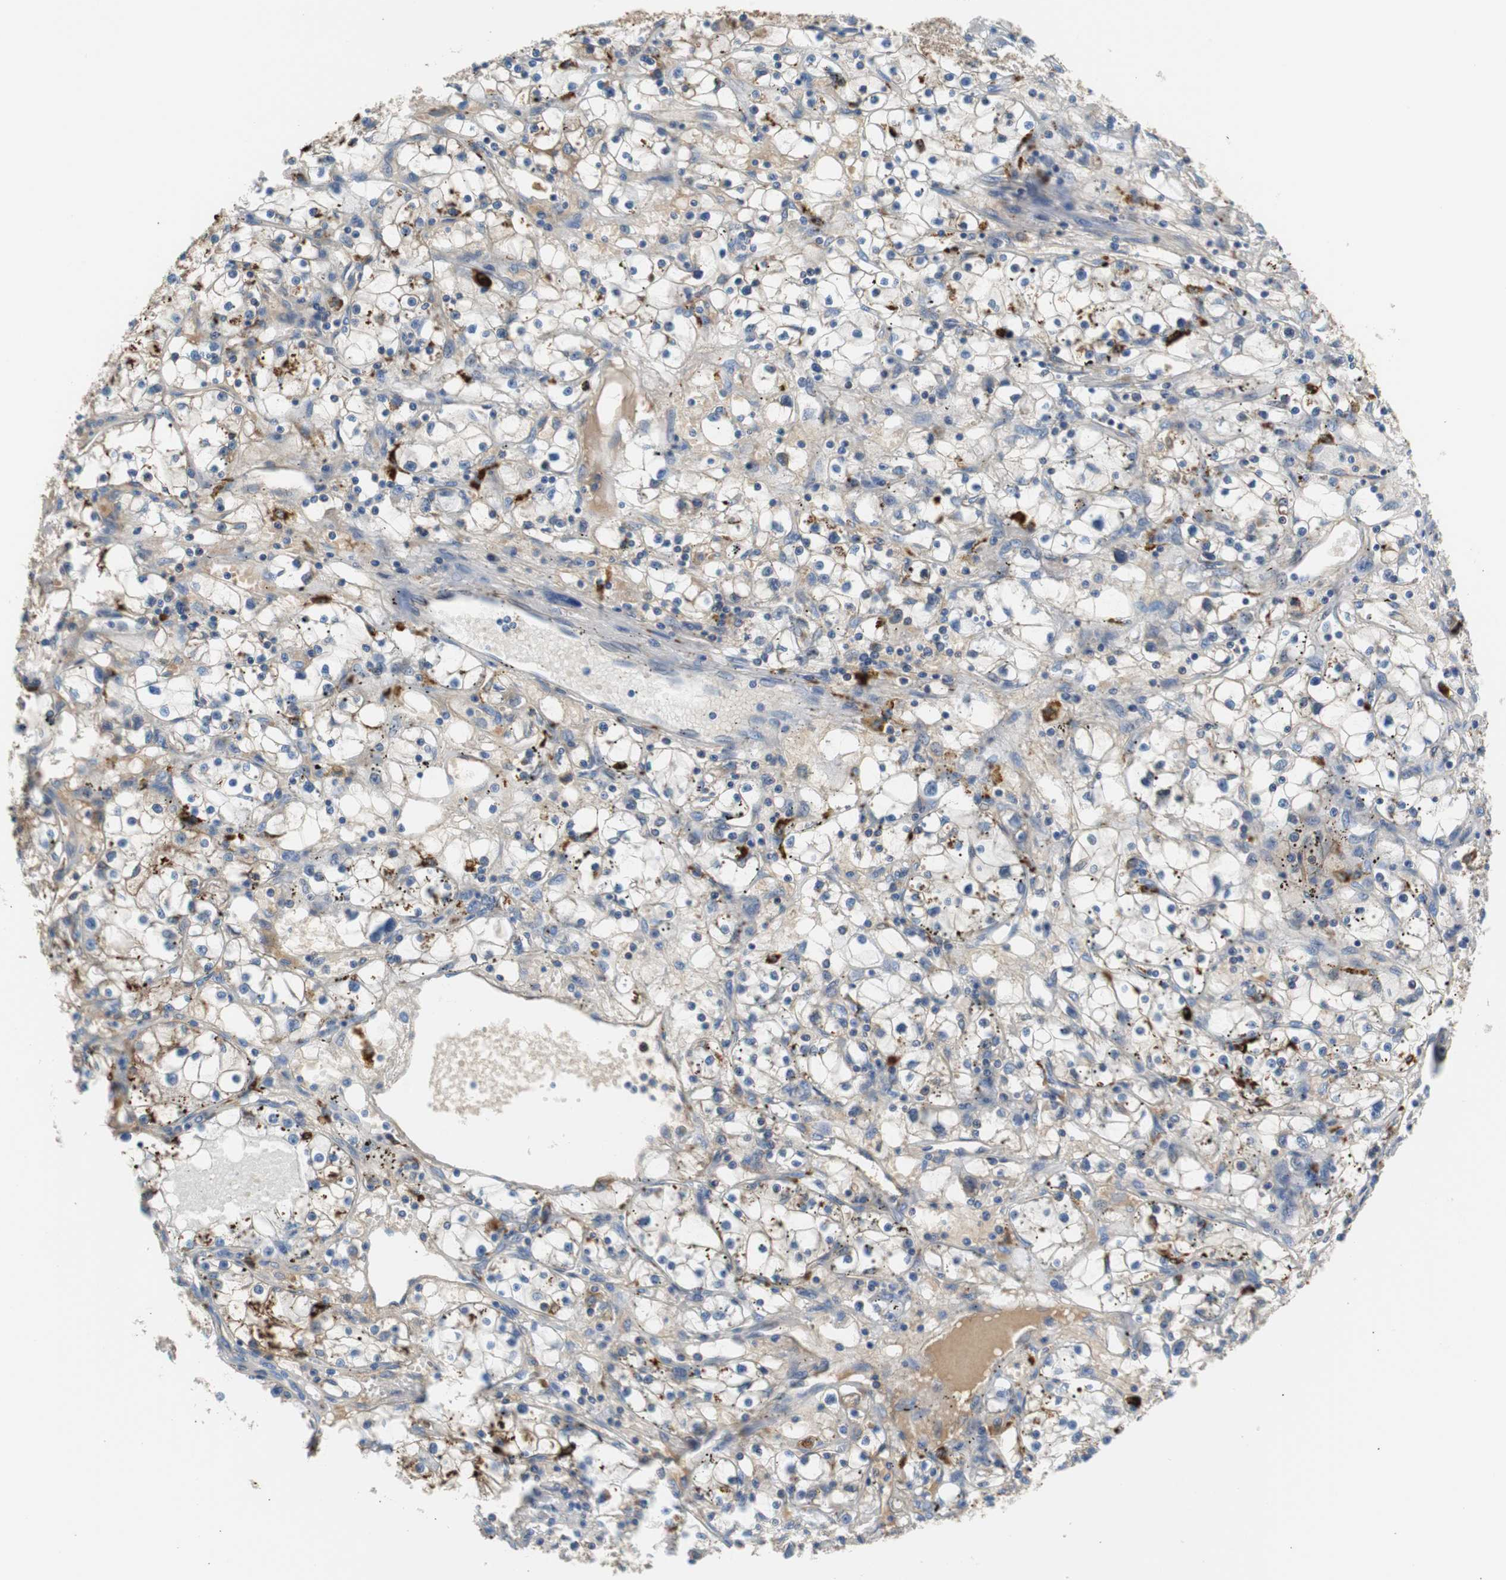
{"staining": {"intensity": "negative", "quantity": "none", "location": "none"}, "tissue": "renal cancer", "cell_type": "Tumor cells", "image_type": "cancer", "snomed": [{"axis": "morphology", "description": "Adenocarcinoma, NOS"}, {"axis": "topography", "description": "Kidney"}], "caption": "This is an immunohistochemistry (IHC) micrograph of human renal adenocarcinoma. There is no staining in tumor cells.", "gene": "APCS", "patient": {"sex": "male", "age": 56}}